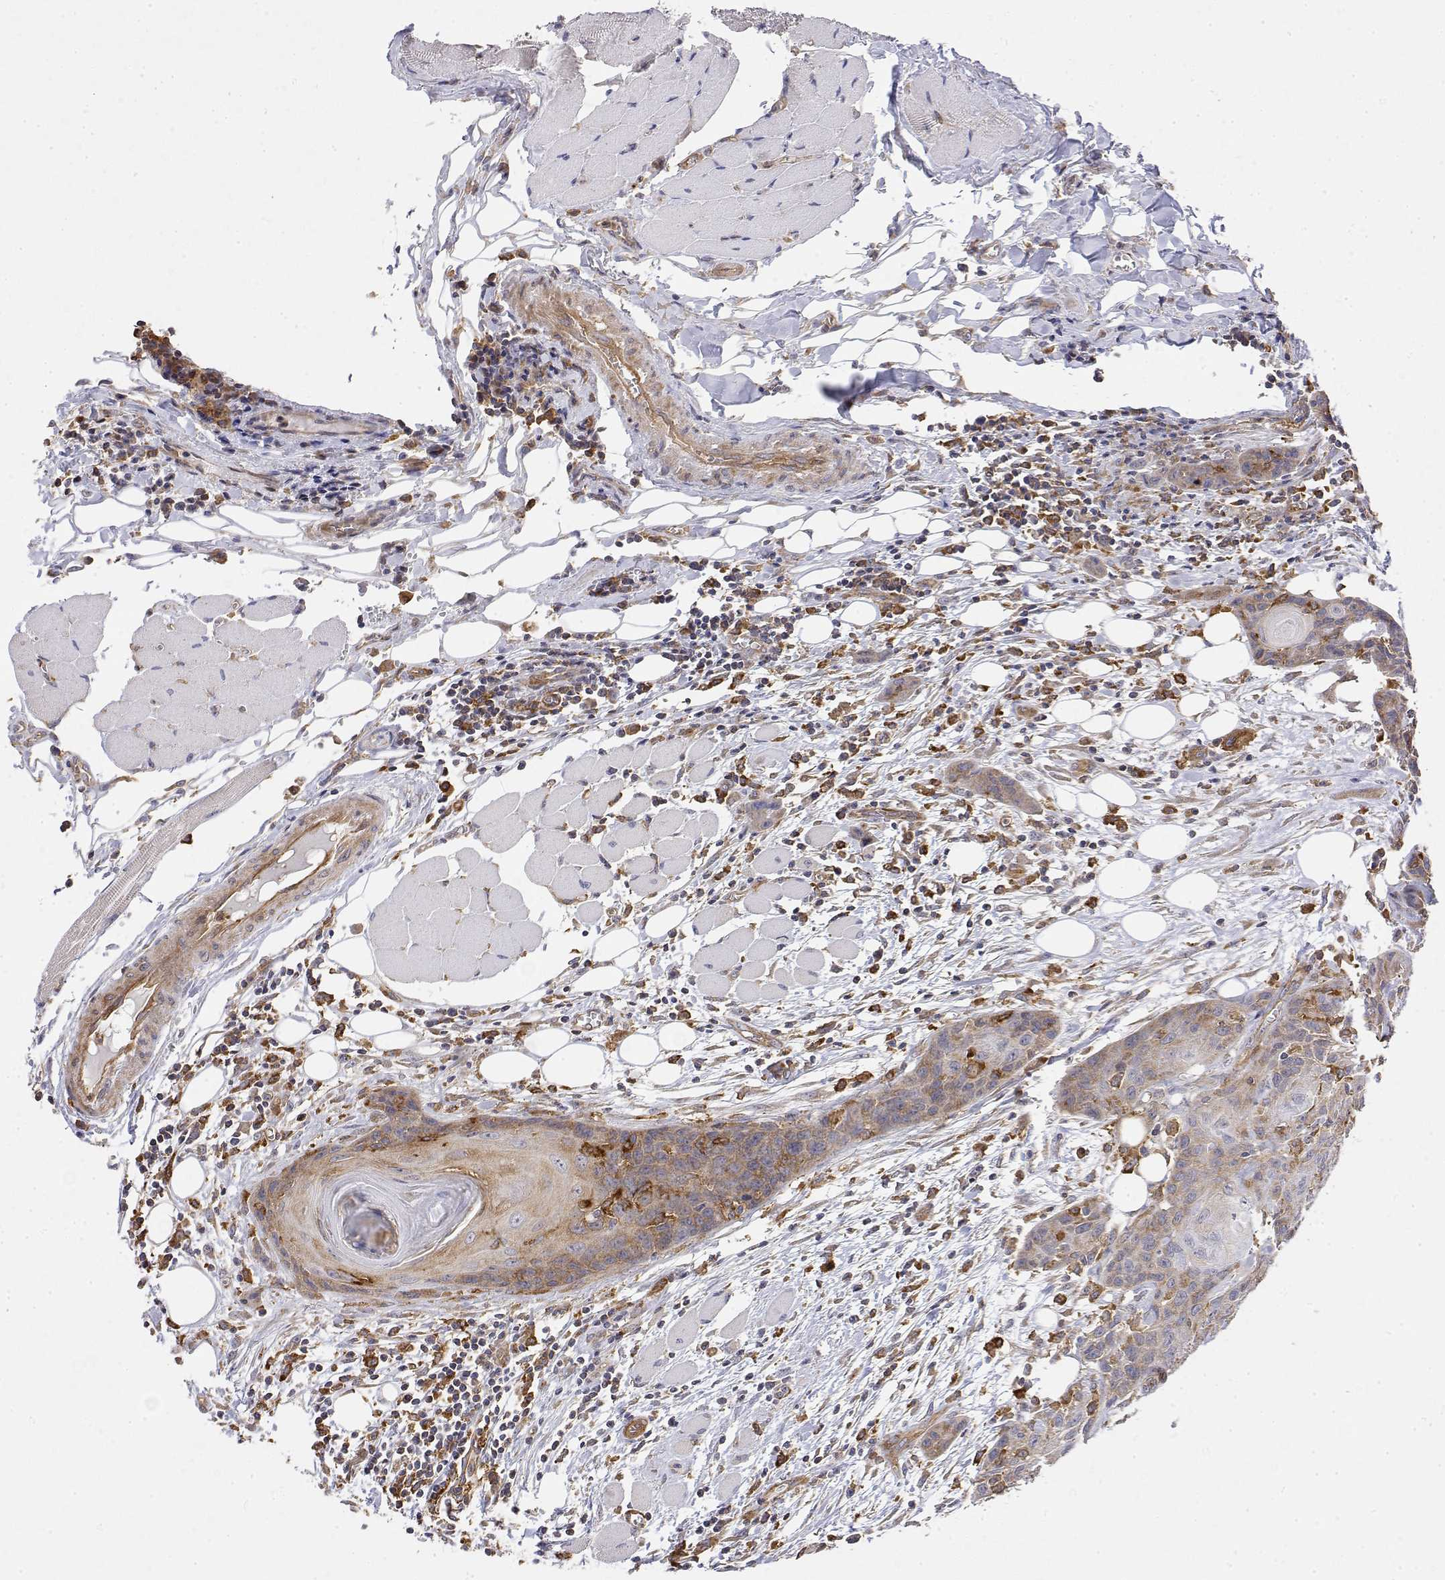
{"staining": {"intensity": "weak", "quantity": "<25%", "location": "cytoplasmic/membranous"}, "tissue": "head and neck cancer", "cell_type": "Tumor cells", "image_type": "cancer", "snomed": [{"axis": "morphology", "description": "Squamous cell carcinoma, NOS"}, {"axis": "topography", "description": "Oral tissue"}, {"axis": "topography", "description": "Head-Neck"}], "caption": "Tumor cells are negative for brown protein staining in squamous cell carcinoma (head and neck).", "gene": "PACSIN2", "patient": {"sex": "male", "age": 58}}